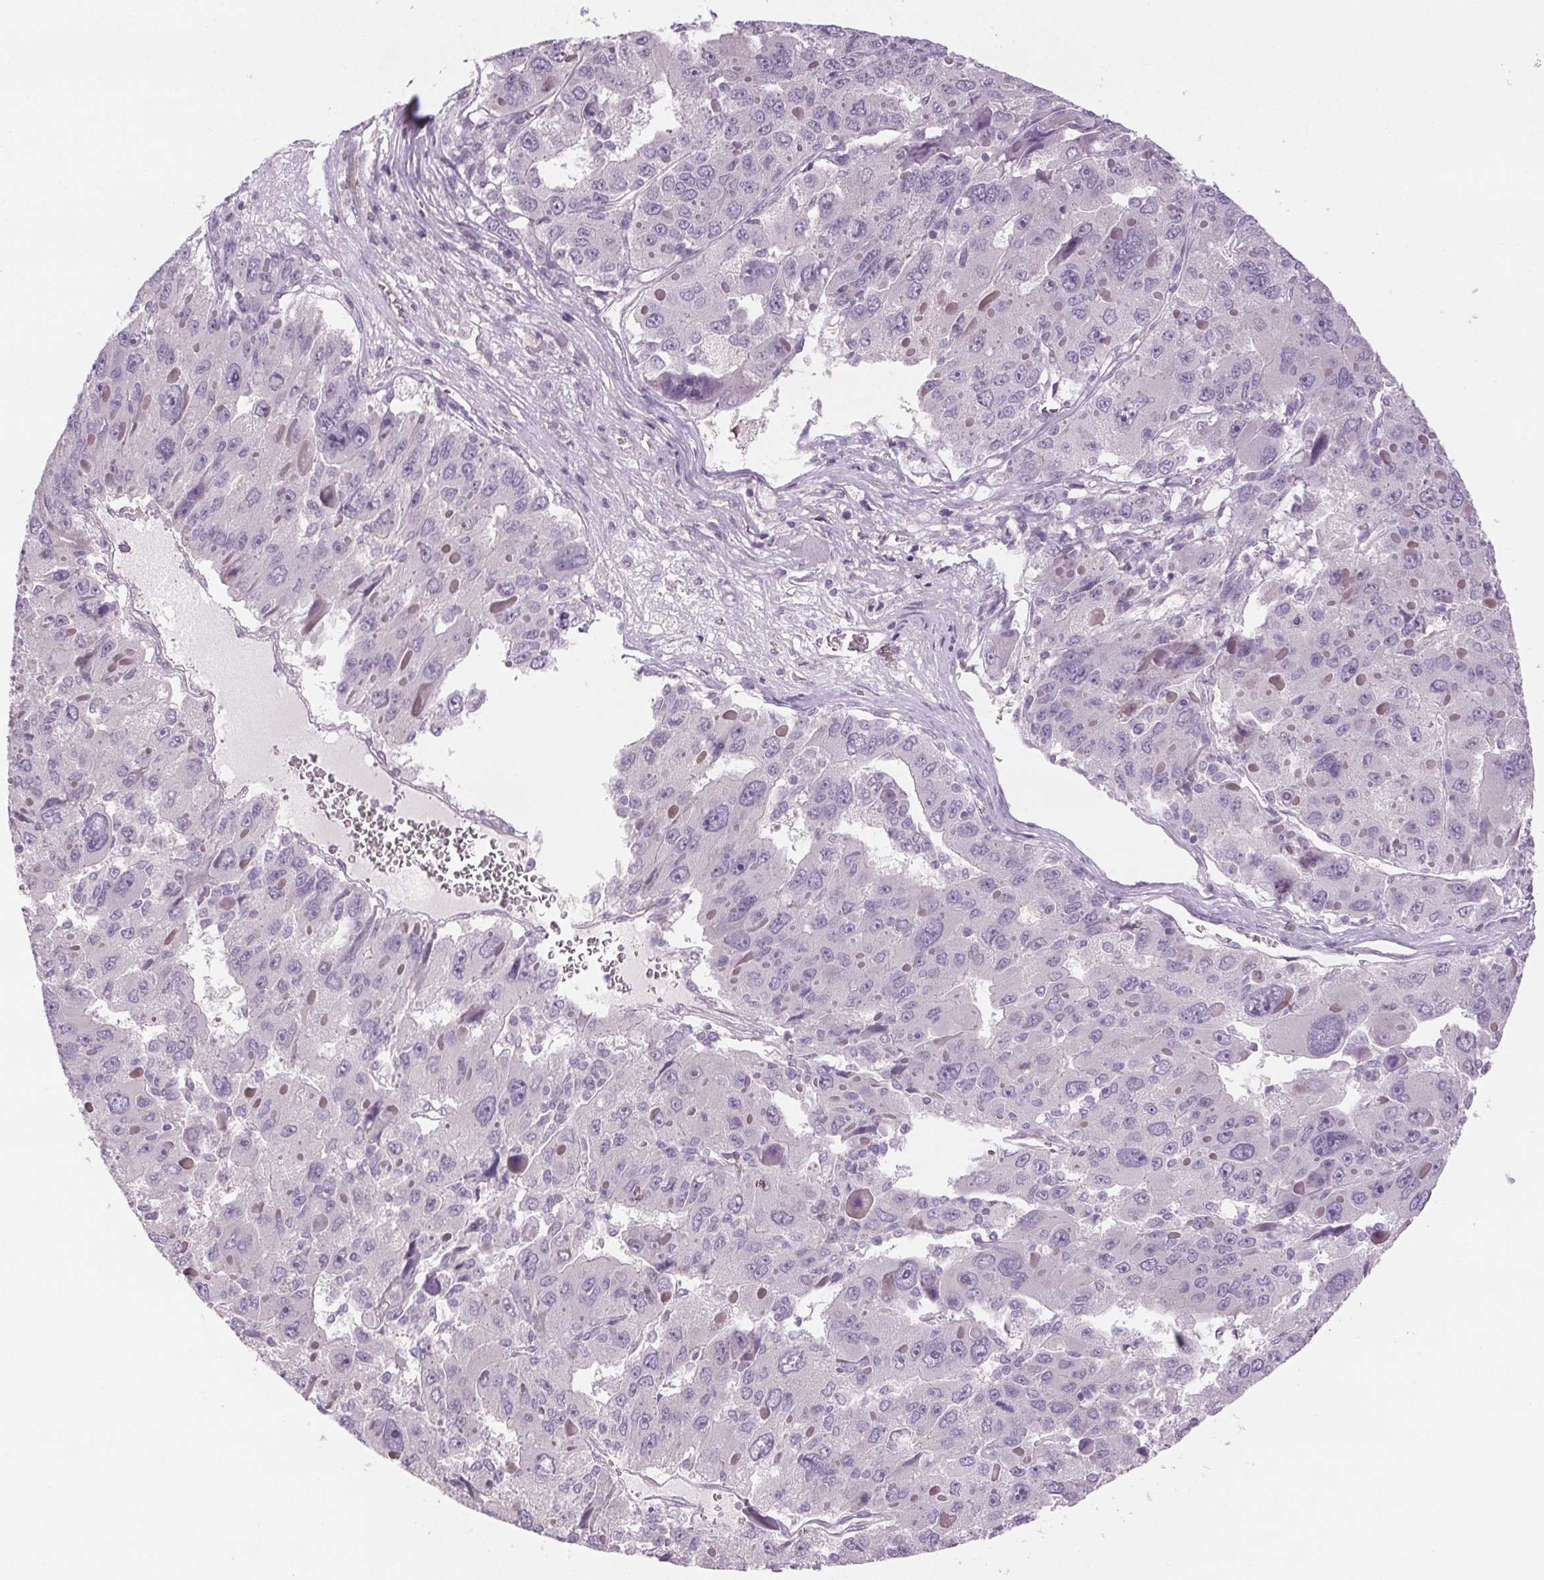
{"staining": {"intensity": "negative", "quantity": "none", "location": "none"}, "tissue": "liver cancer", "cell_type": "Tumor cells", "image_type": "cancer", "snomed": [{"axis": "morphology", "description": "Carcinoma, Hepatocellular, NOS"}, {"axis": "topography", "description": "Liver"}], "caption": "This is a histopathology image of immunohistochemistry (IHC) staining of liver cancer, which shows no staining in tumor cells. (DAB immunohistochemistry with hematoxylin counter stain).", "gene": "HHLA2", "patient": {"sex": "female", "age": 41}}